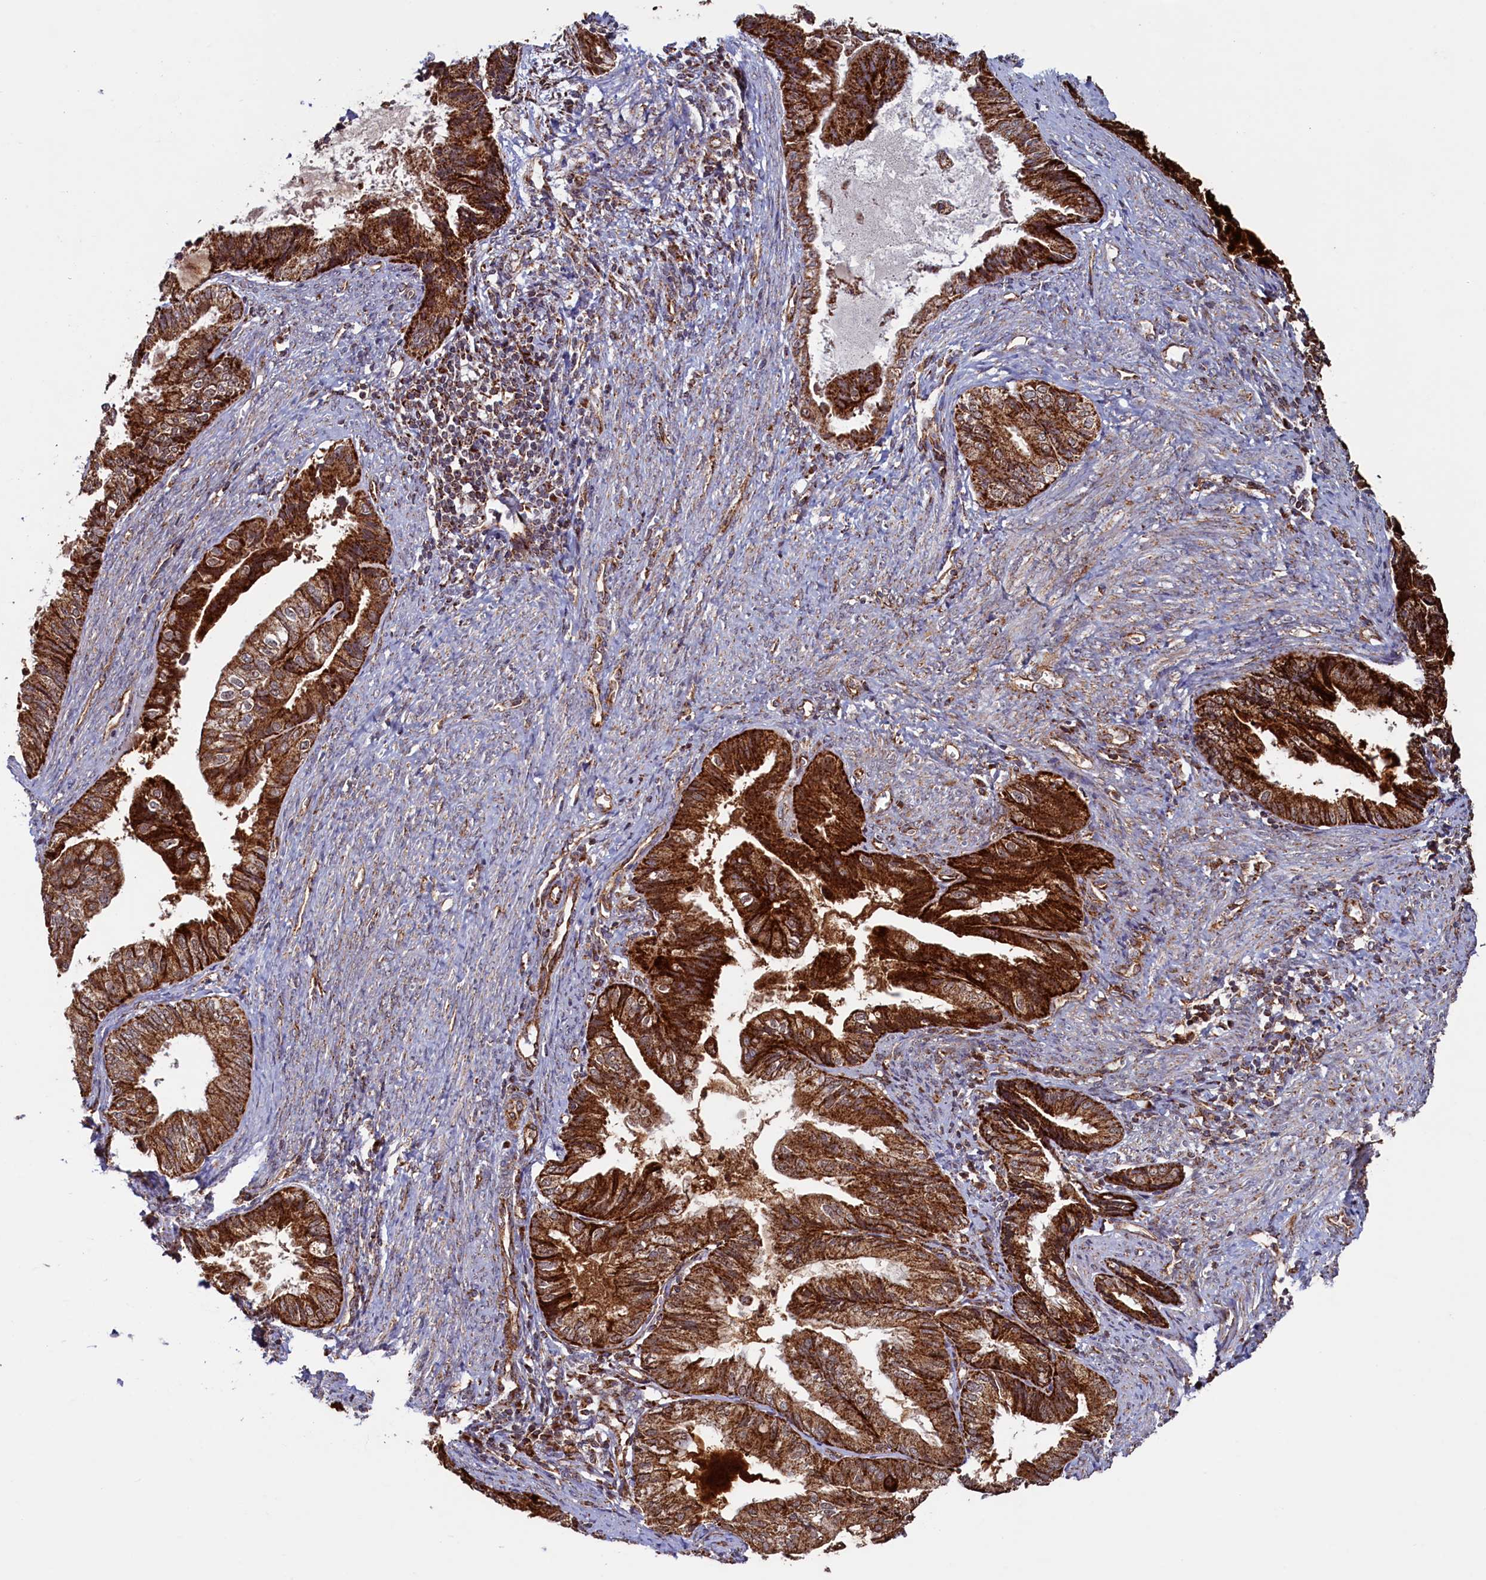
{"staining": {"intensity": "strong", "quantity": ">75%", "location": "cytoplasmic/membranous,nuclear"}, "tissue": "endometrial cancer", "cell_type": "Tumor cells", "image_type": "cancer", "snomed": [{"axis": "morphology", "description": "Adenocarcinoma, NOS"}, {"axis": "topography", "description": "Endometrium"}], "caption": "Human endometrial cancer (adenocarcinoma) stained for a protein (brown) reveals strong cytoplasmic/membranous and nuclear positive expression in about >75% of tumor cells.", "gene": "UBE3B", "patient": {"sex": "female", "age": 86}}